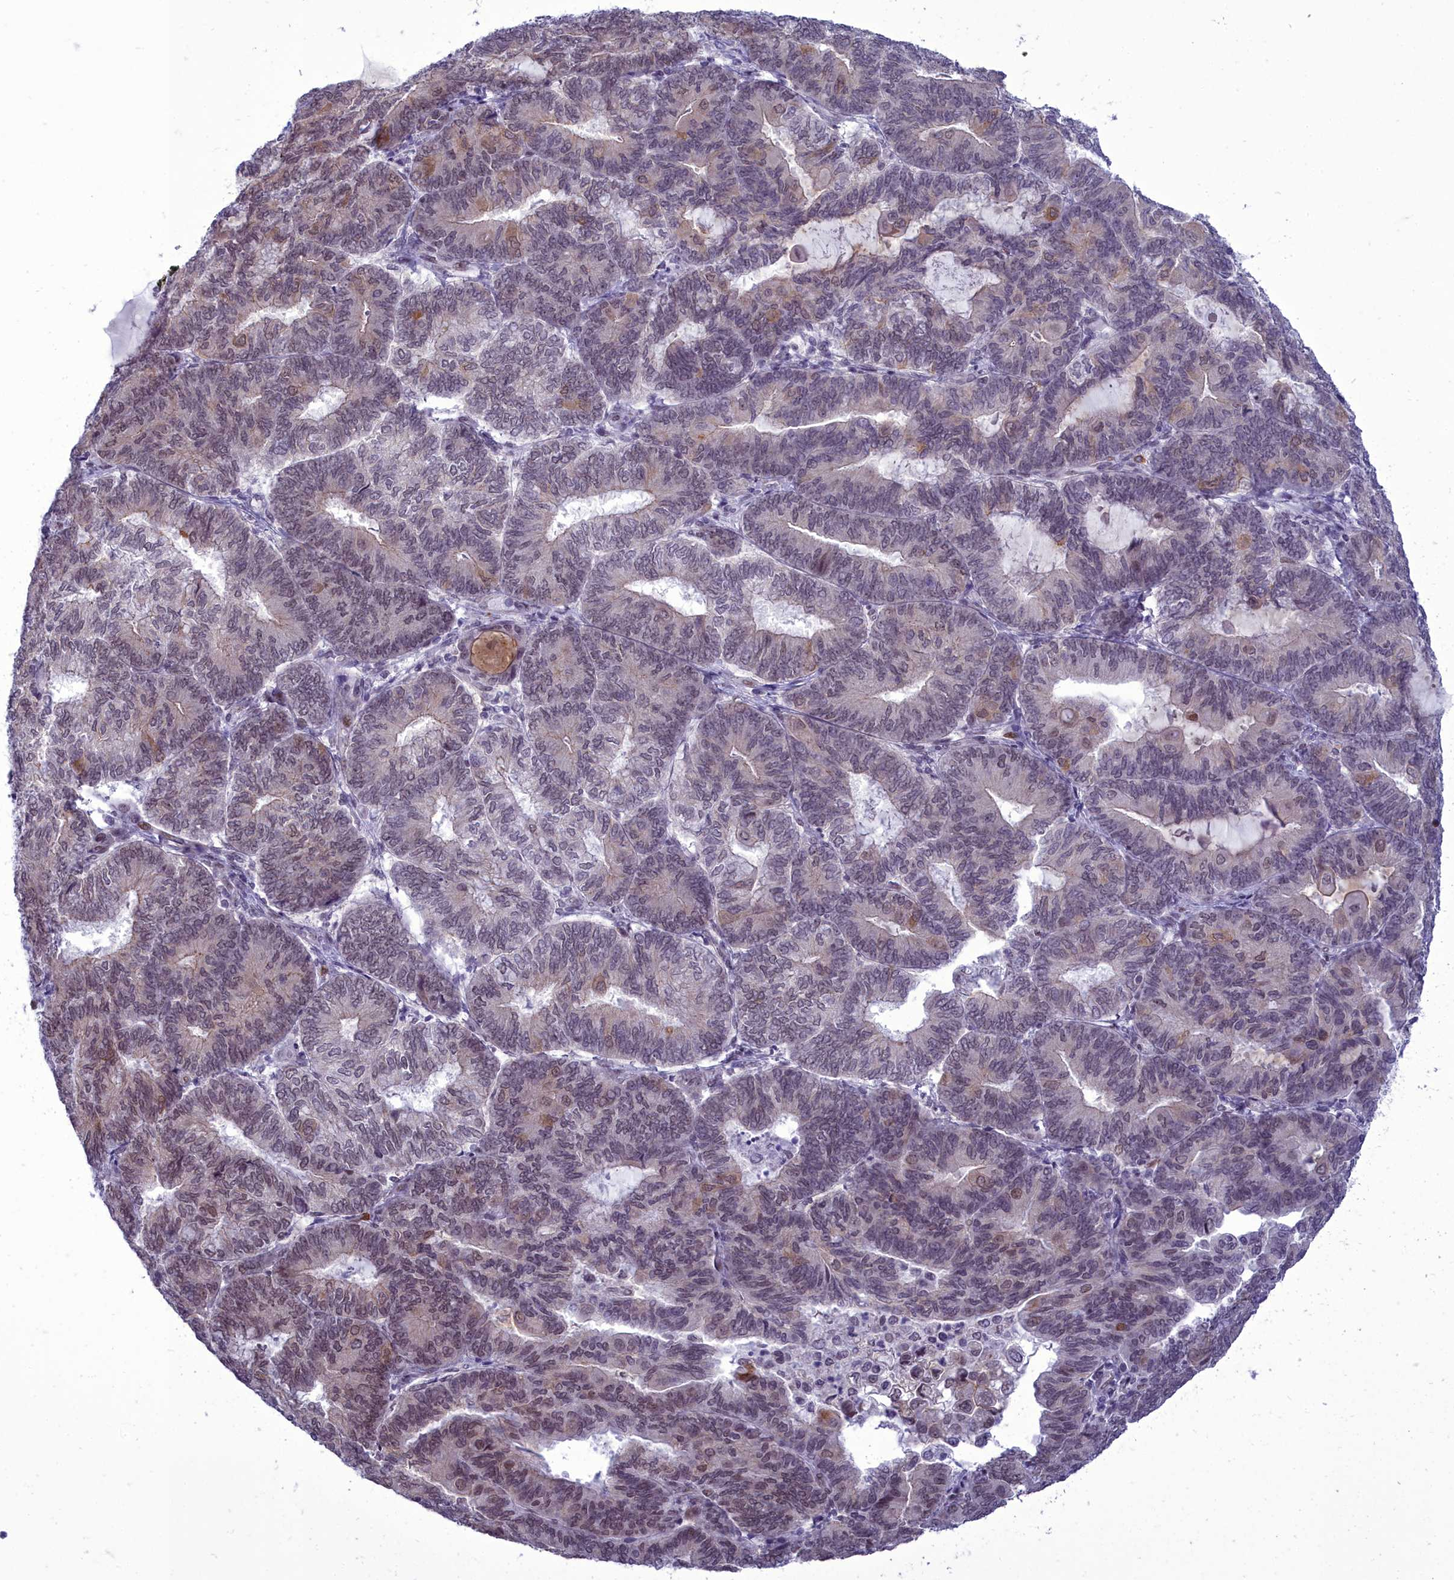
{"staining": {"intensity": "moderate", "quantity": "25%-75%", "location": "cytoplasmic/membranous,nuclear"}, "tissue": "endometrial cancer", "cell_type": "Tumor cells", "image_type": "cancer", "snomed": [{"axis": "morphology", "description": "Adenocarcinoma, NOS"}, {"axis": "topography", "description": "Endometrium"}], "caption": "Approximately 25%-75% of tumor cells in endometrial cancer show moderate cytoplasmic/membranous and nuclear protein staining as visualized by brown immunohistochemical staining.", "gene": "CEACAM19", "patient": {"sex": "female", "age": 81}}